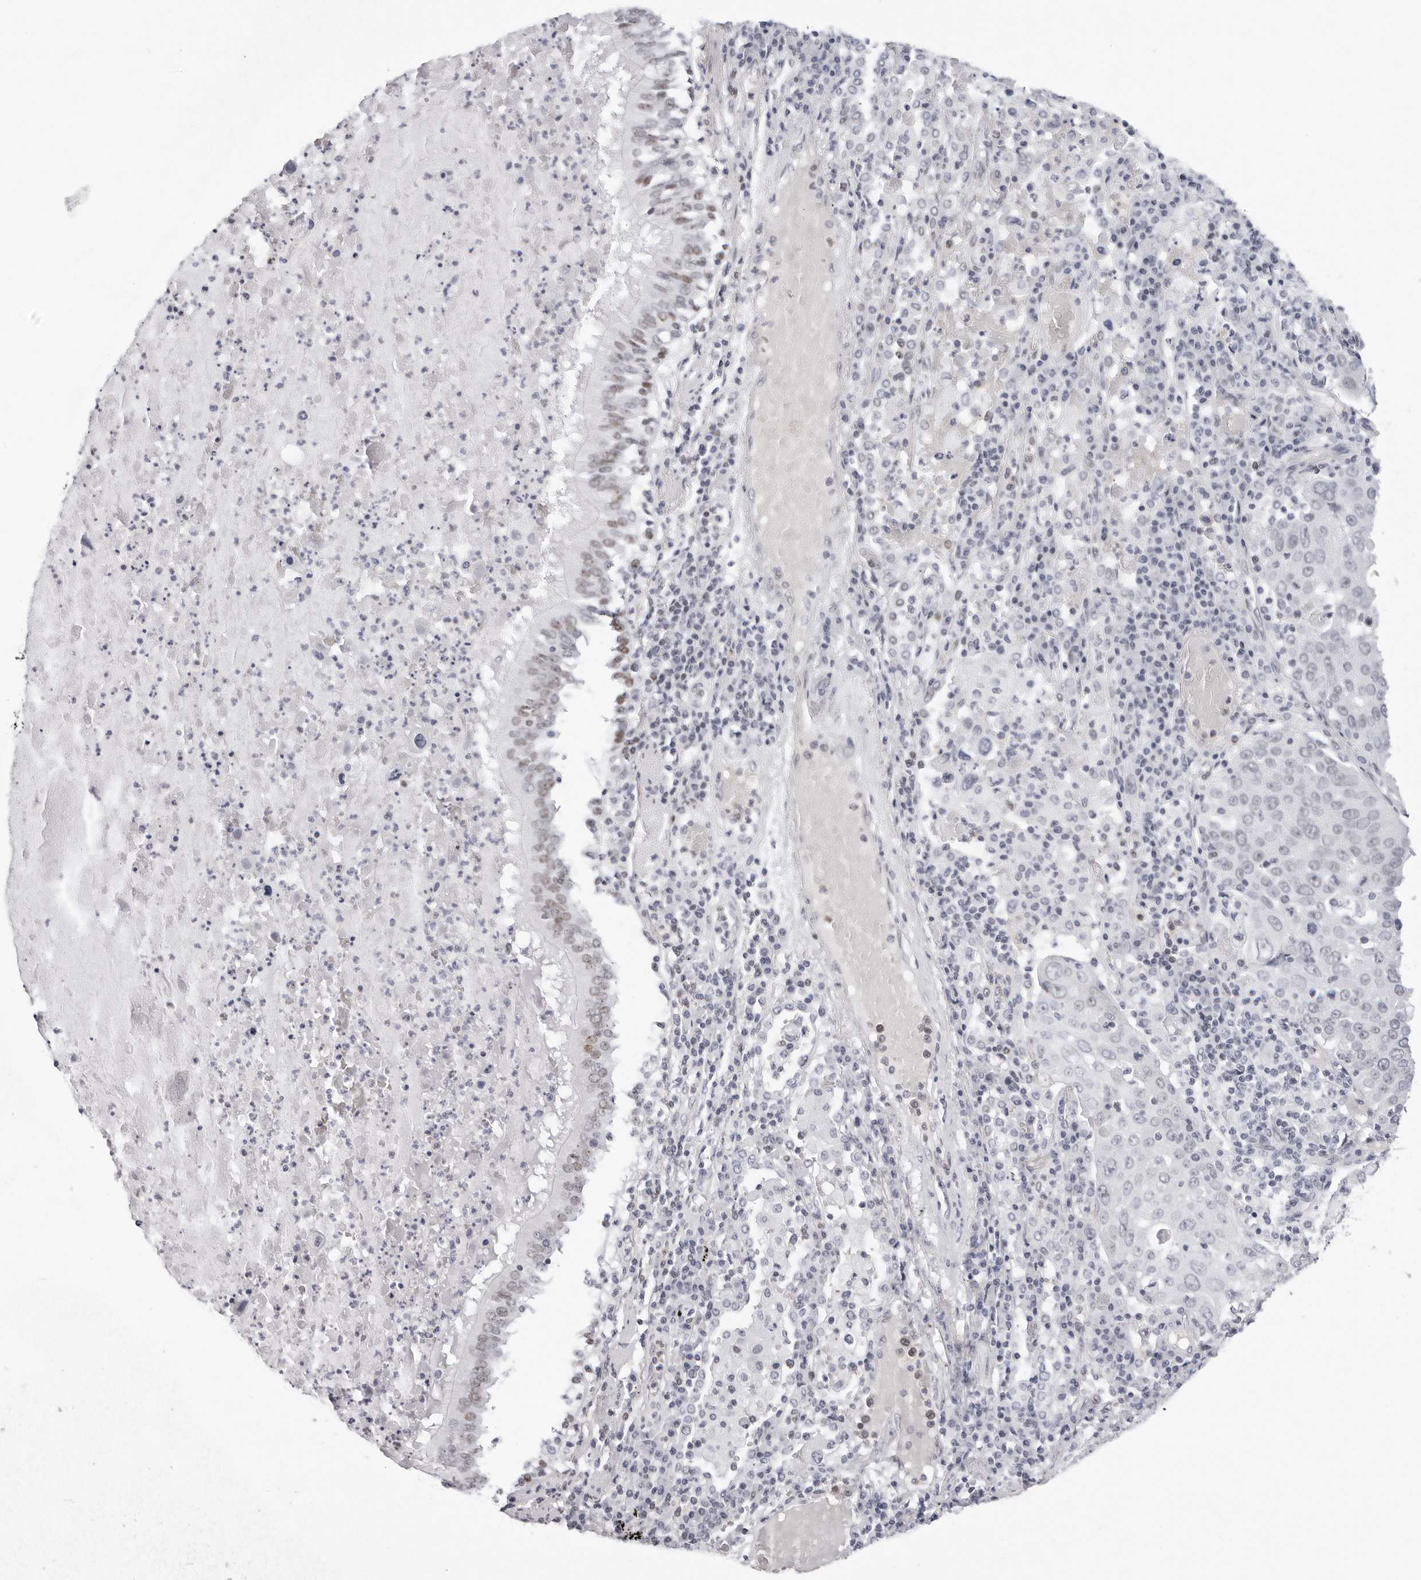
{"staining": {"intensity": "moderate", "quantity": "<25%", "location": "nuclear"}, "tissue": "lung cancer", "cell_type": "Tumor cells", "image_type": "cancer", "snomed": [{"axis": "morphology", "description": "Squamous cell carcinoma, NOS"}, {"axis": "topography", "description": "Lung"}], "caption": "IHC histopathology image of human lung squamous cell carcinoma stained for a protein (brown), which exhibits low levels of moderate nuclear expression in approximately <25% of tumor cells.", "gene": "VEZF1", "patient": {"sex": "male", "age": 65}}